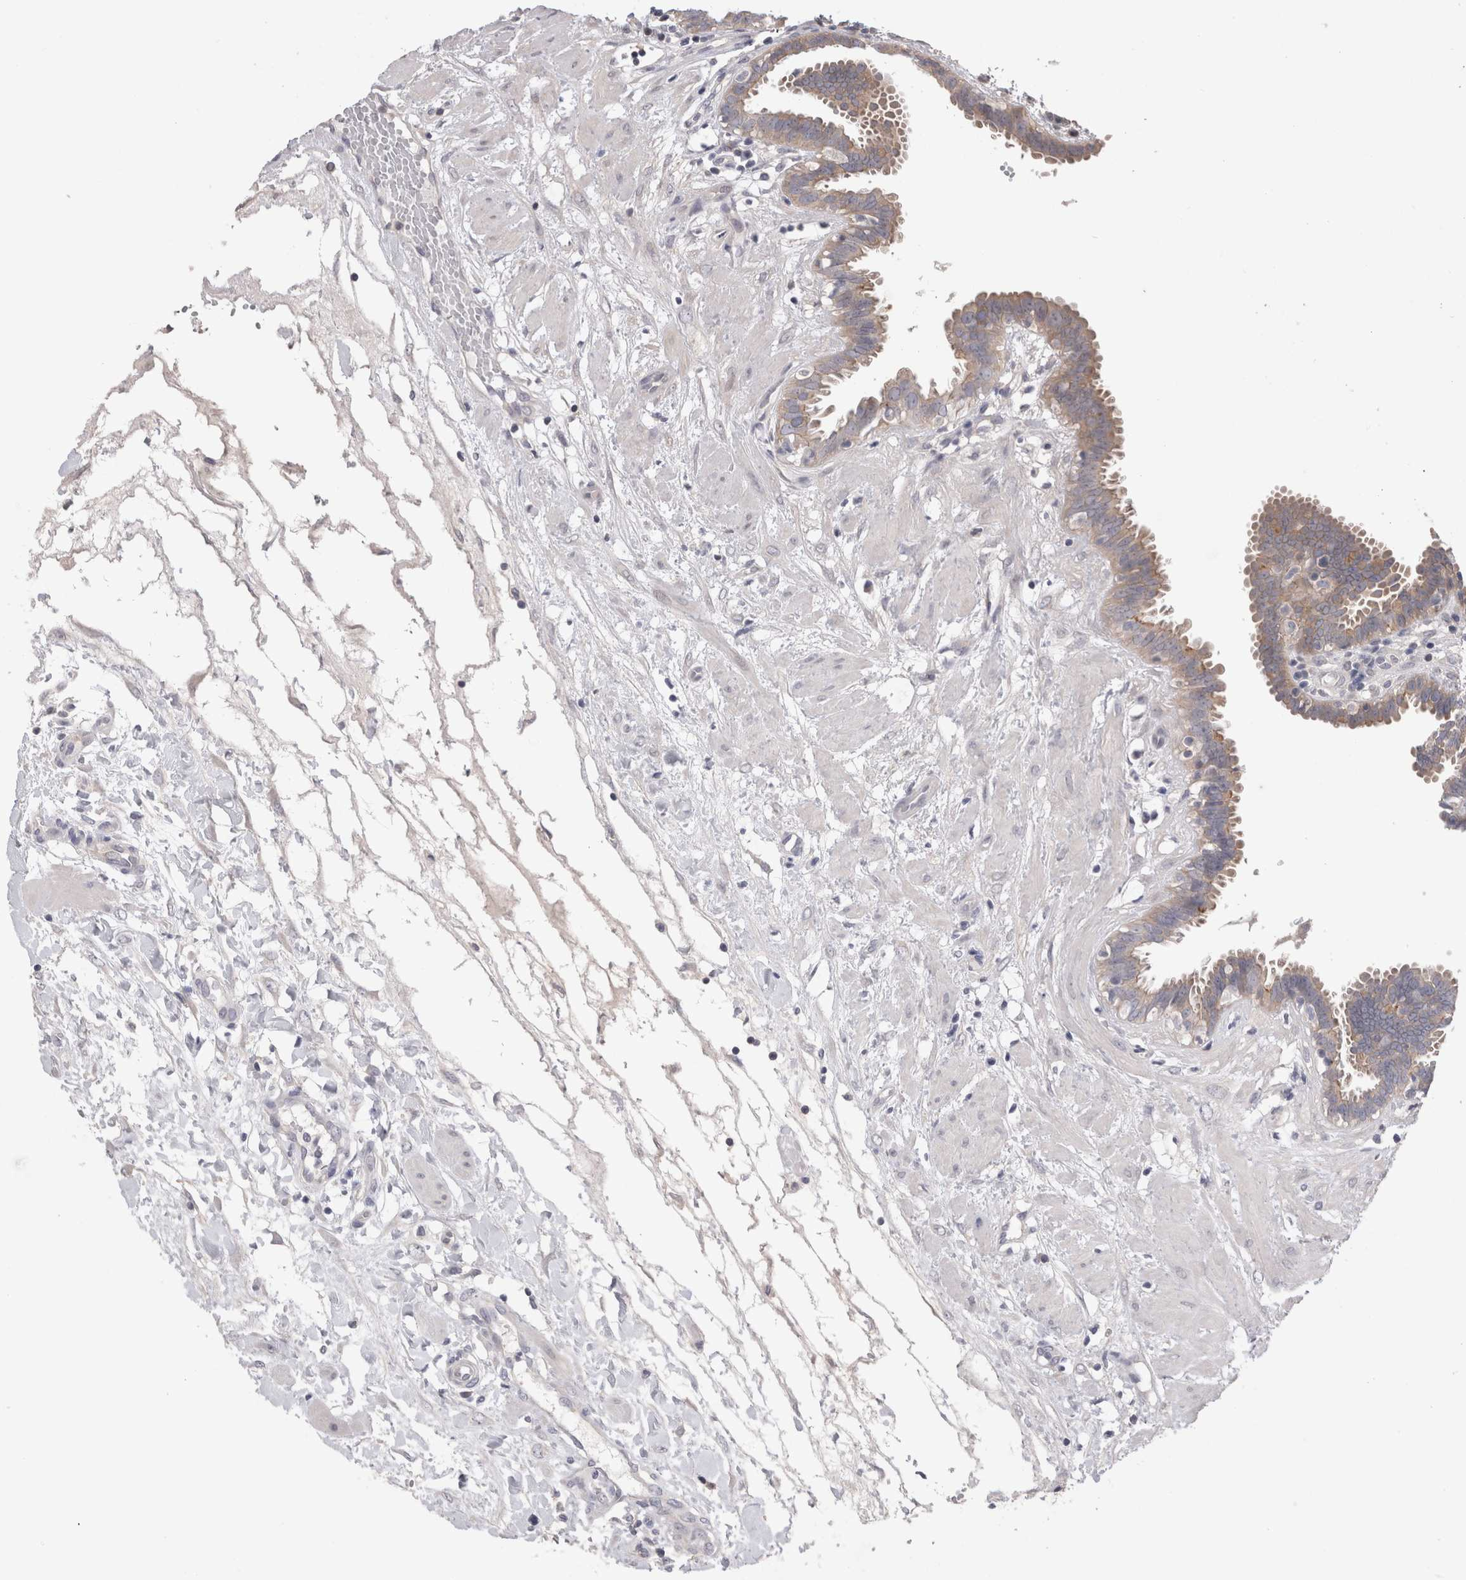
{"staining": {"intensity": "weak", "quantity": ">75%", "location": "cytoplasmic/membranous"}, "tissue": "fallopian tube", "cell_type": "Glandular cells", "image_type": "normal", "snomed": [{"axis": "morphology", "description": "Normal tissue, NOS"}, {"axis": "topography", "description": "Fallopian tube"}, {"axis": "topography", "description": "Placenta"}], "caption": "The image shows a brown stain indicating the presence of a protein in the cytoplasmic/membranous of glandular cells in fallopian tube.", "gene": "OTOR", "patient": {"sex": "female", "age": 32}}